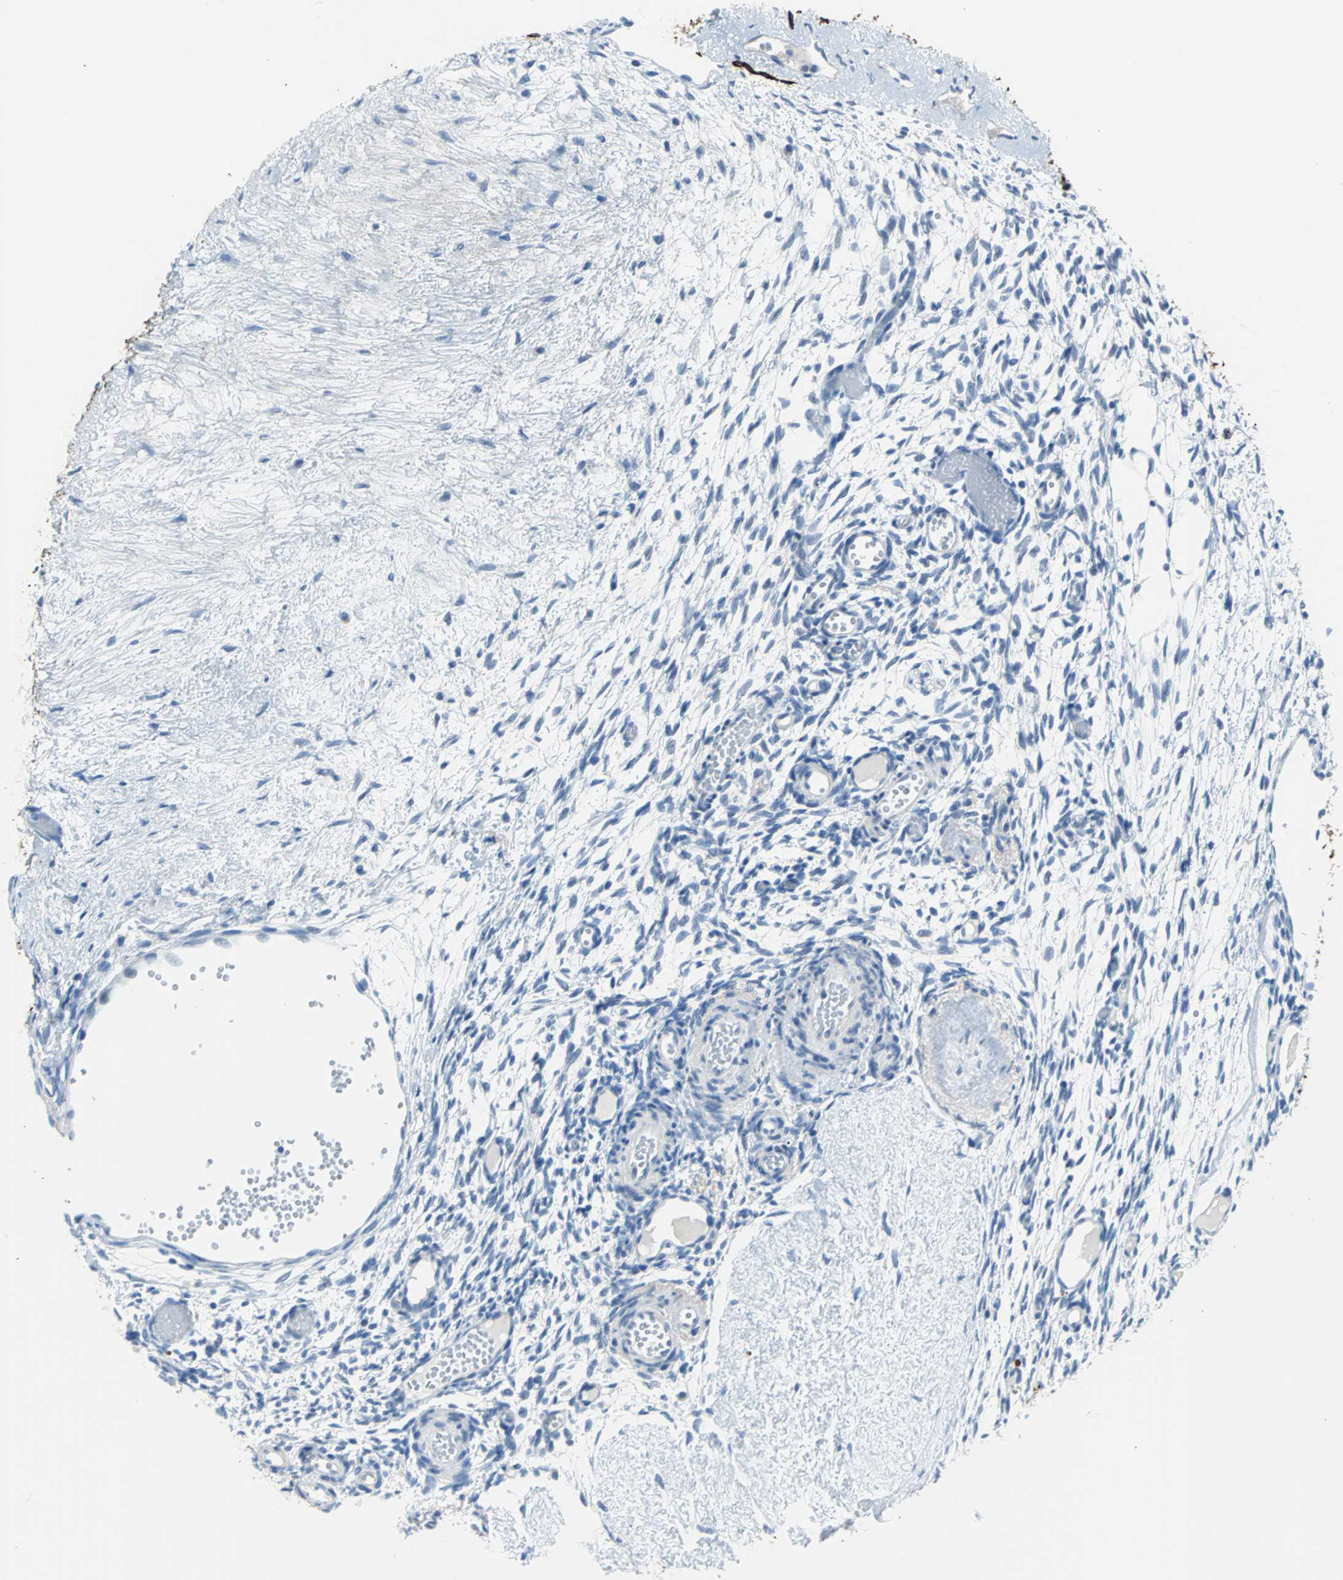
{"staining": {"intensity": "negative", "quantity": "none", "location": "none"}, "tissue": "ovary", "cell_type": "Ovarian stroma cells", "image_type": "normal", "snomed": [{"axis": "morphology", "description": "Normal tissue, NOS"}, {"axis": "topography", "description": "Ovary"}], "caption": "Immunohistochemistry of benign ovary demonstrates no positivity in ovarian stroma cells. (DAB (3,3'-diaminobenzidine) immunohistochemistry visualized using brightfield microscopy, high magnification).", "gene": "KRT7", "patient": {"sex": "female", "age": 35}}